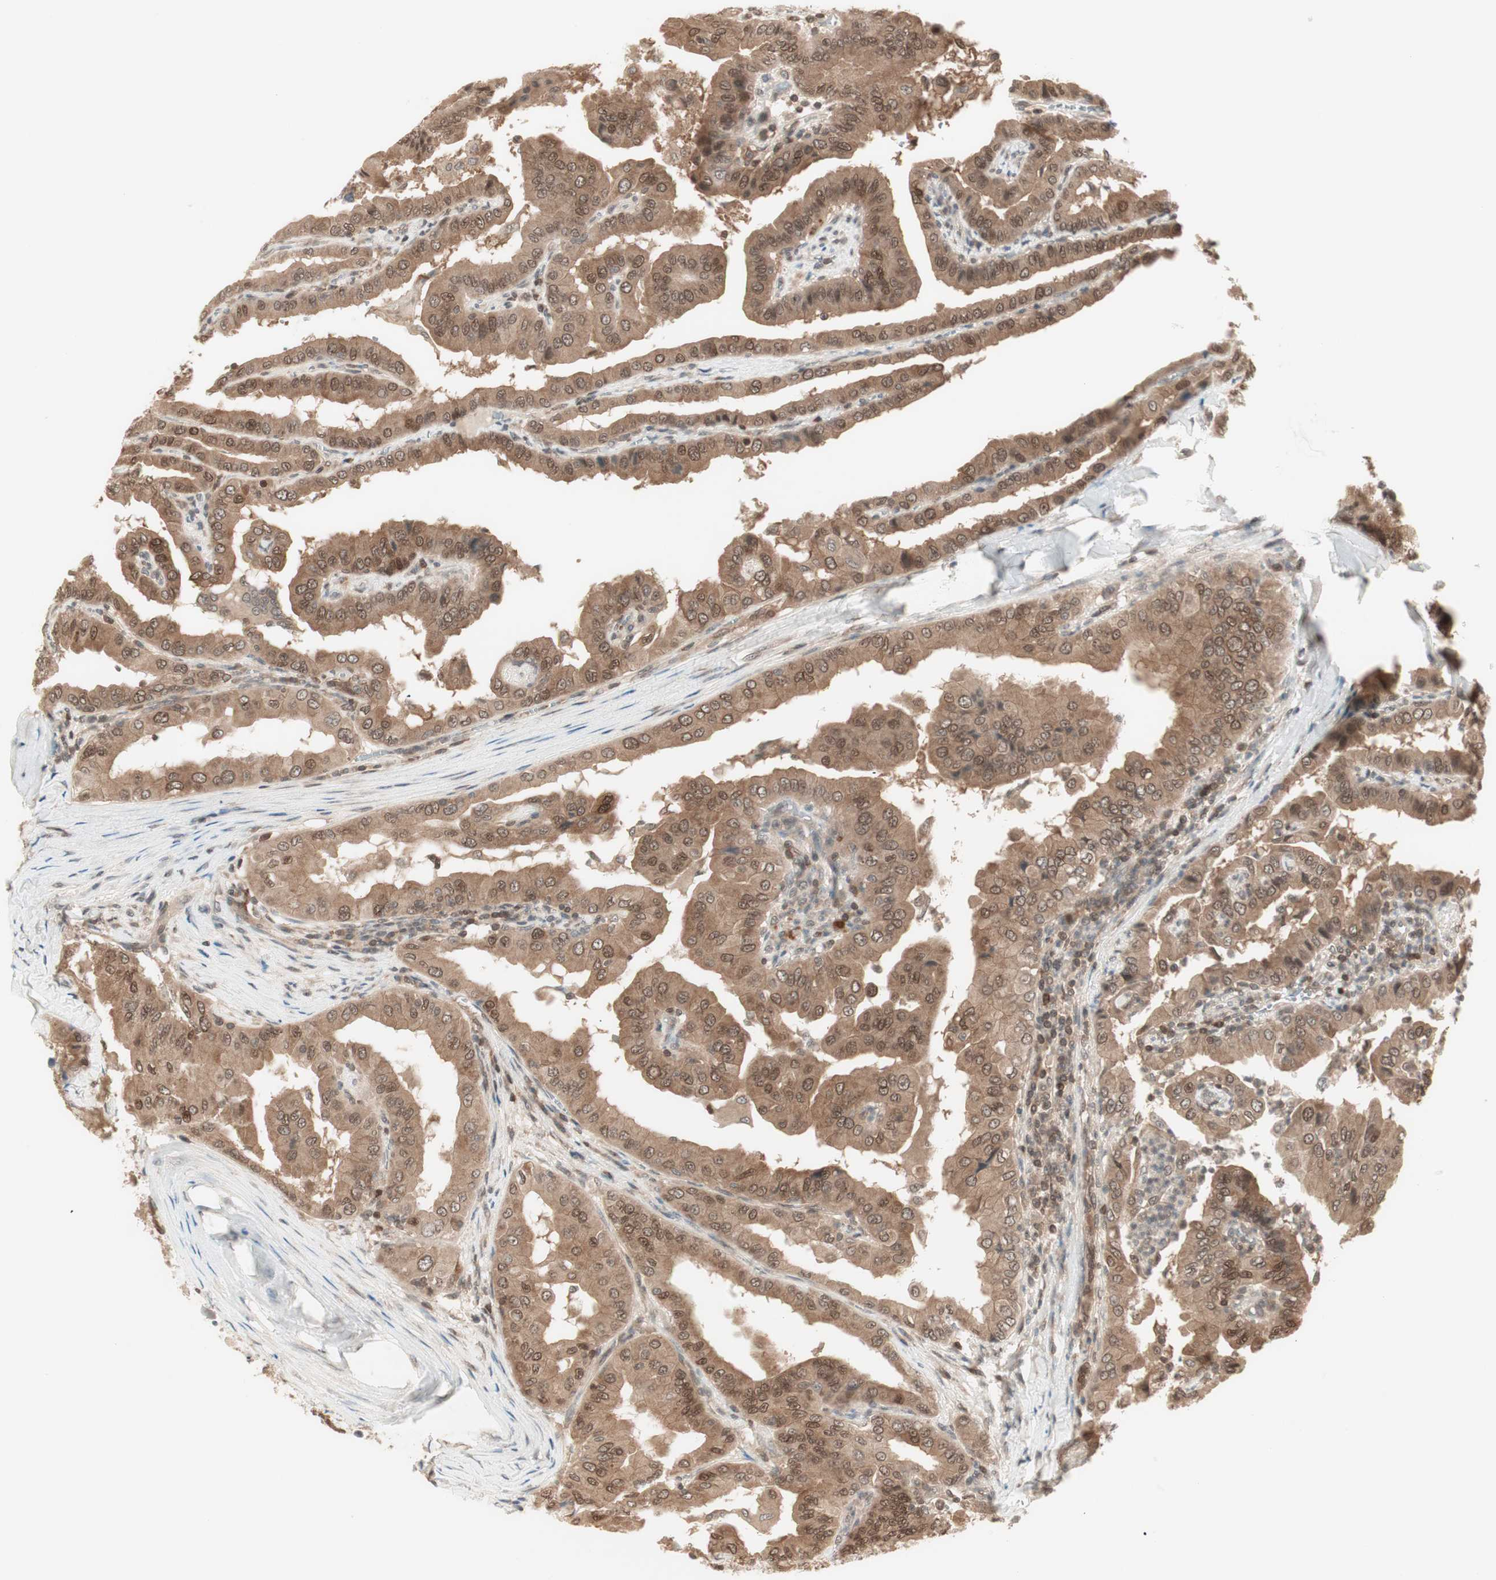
{"staining": {"intensity": "moderate", "quantity": ">75%", "location": "cytoplasmic/membranous,nuclear"}, "tissue": "thyroid cancer", "cell_type": "Tumor cells", "image_type": "cancer", "snomed": [{"axis": "morphology", "description": "Papillary adenocarcinoma, NOS"}, {"axis": "topography", "description": "Thyroid gland"}], "caption": "IHC histopathology image of neoplastic tissue: papillary adenocarcinoma (thyroid) stained using immunohistochemistry exhibits medium levels of moderate protein expression localized specifically in the cytoplasmic/membranous and nuclear of tumor cells, appearing as a cytoplasmic/membranous and nuclear brown color.", "gene": "UBE2I", "patient": {"sex": "male", "age": 33}}